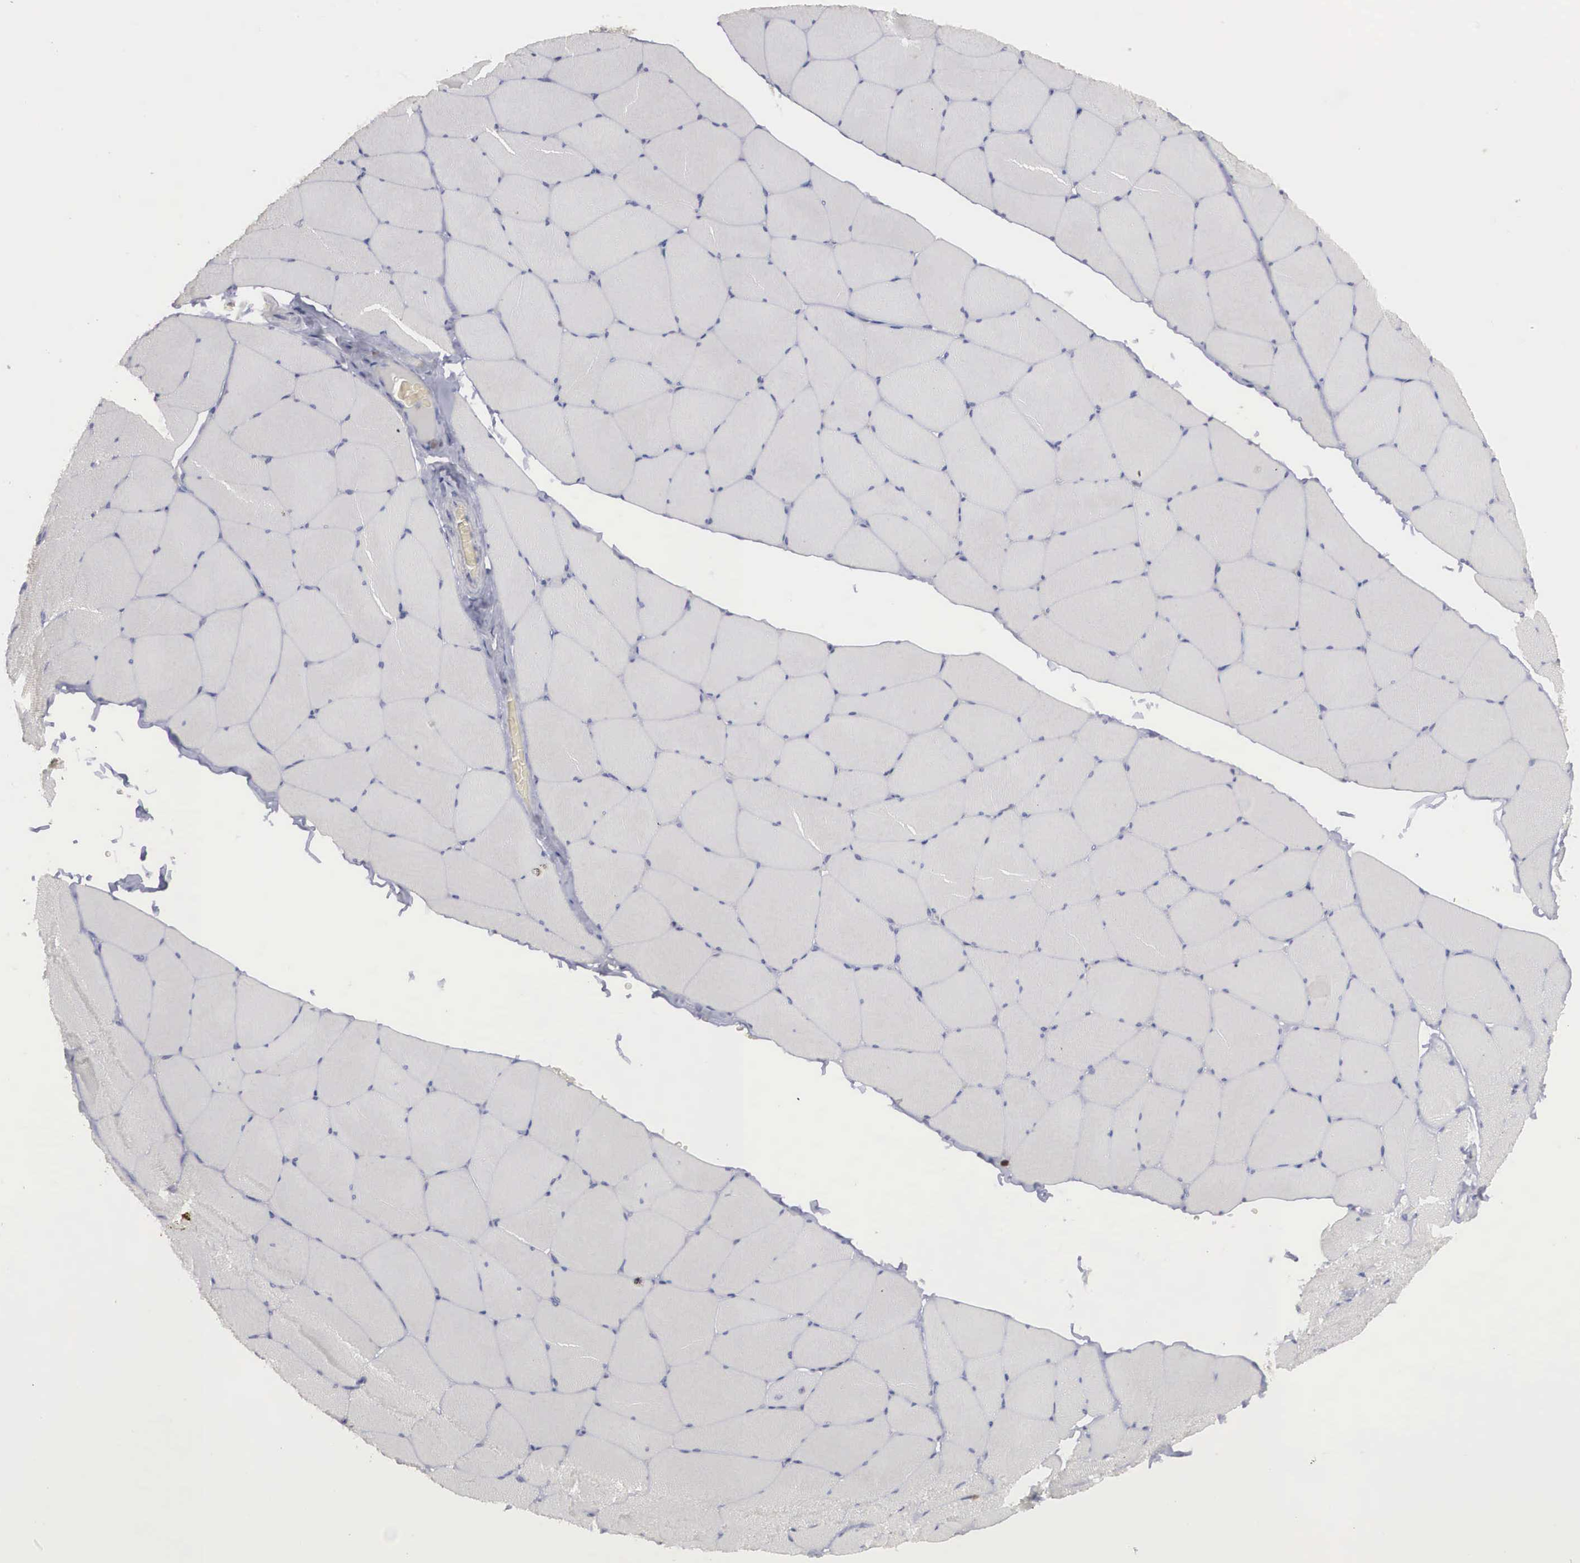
{"staining": {"intensity": "negative", "quantity": "none", "location": "none"}, "tissue": "skeletal muscle", "cell_type": "Myocytes", "image_type": "normal", "snomed": [{"axis": "morphology", "description": "Normal tissue, NOS"}, {"axis": "topography", "description": "Skeletal muscle"}, {"axis": "topography", "description": "Salivary gland"}], "caption": "This is an IHC image of unremarkable human skeletal muscle. There is no positivity in myocytes.", "gene": "AMN", "patient": {"sex": "male", "age": 62}}